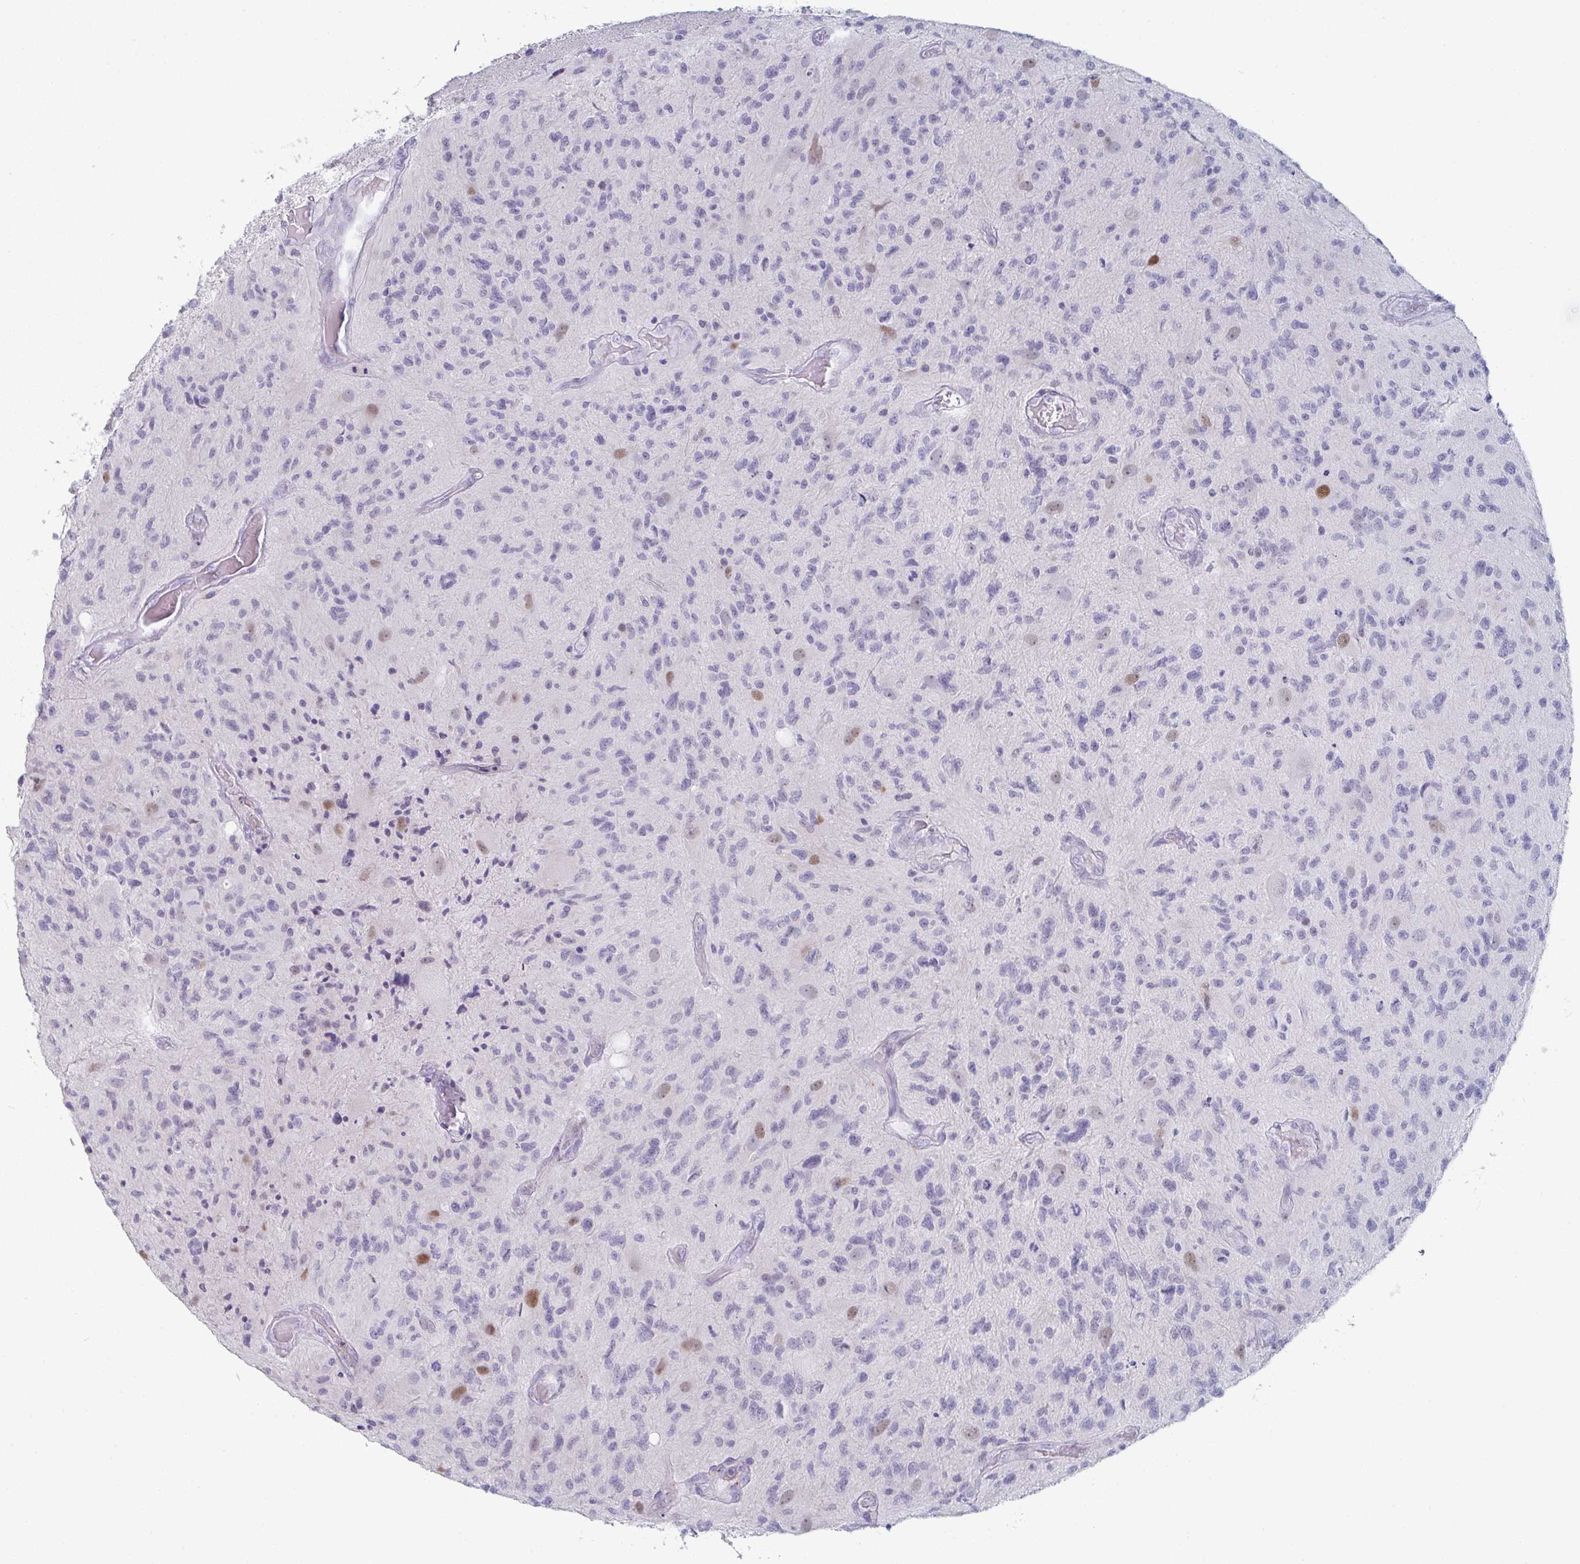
{"staining": {"intensity": "negative", "quantity": "none", "location": "none"}, "tissue": "glioma", "cell_type": "Tumor cells", "image_type": "cancer", "snomed": [{"axis": "morphology", "description": "Glioma, malignant, High grade"}, {"axis": "topography", "description": "Brain"}], "caption": "Photomicrograph shows no protein expression in tumor cells of malignant high-grade glioma tissue.", "gene": "RUBCN", "patient": {"sex": "male", "age": 67}}